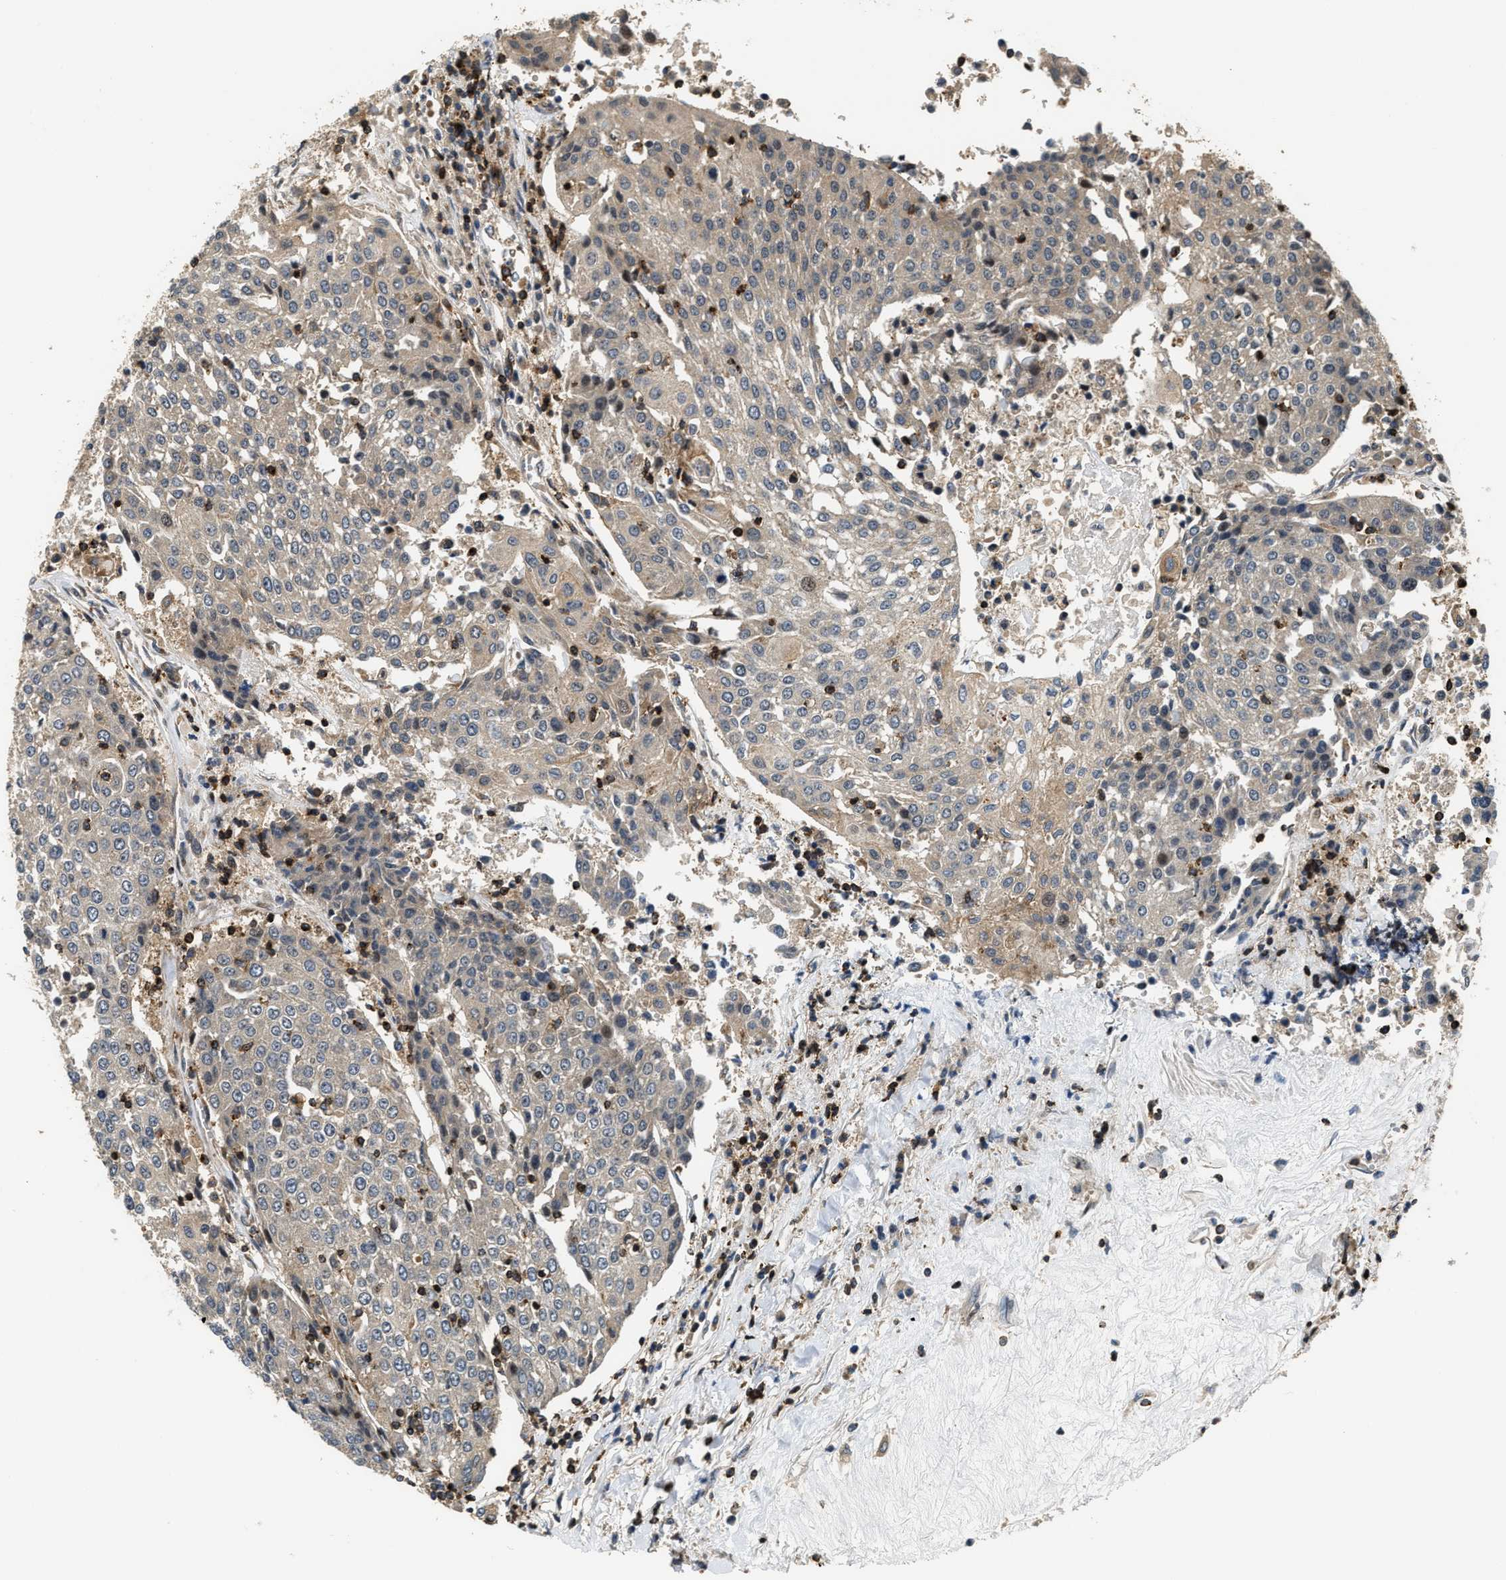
{"staining": {"intensity": "weak", "quantity": "25%-75%", "location": "cytoplasmic/membranous"}, "tissue": "urothelial cancer", "cell_type": "Tumor cells", "image_type": "cancer", "snomed": [{"axis": "morphology", "description": "Urothelial carcinoma, High grade"}, {"axis": "topography", "description": "Urinary bladder"}], "caption": "A brown stain shows weak cytoplasmic/membranous positivity of a protein in human urothelial cancer tumor cells. Nuclei are stained in blue.", "gene": "SNX5", "patient": {"sex": "female", "age": 85}}